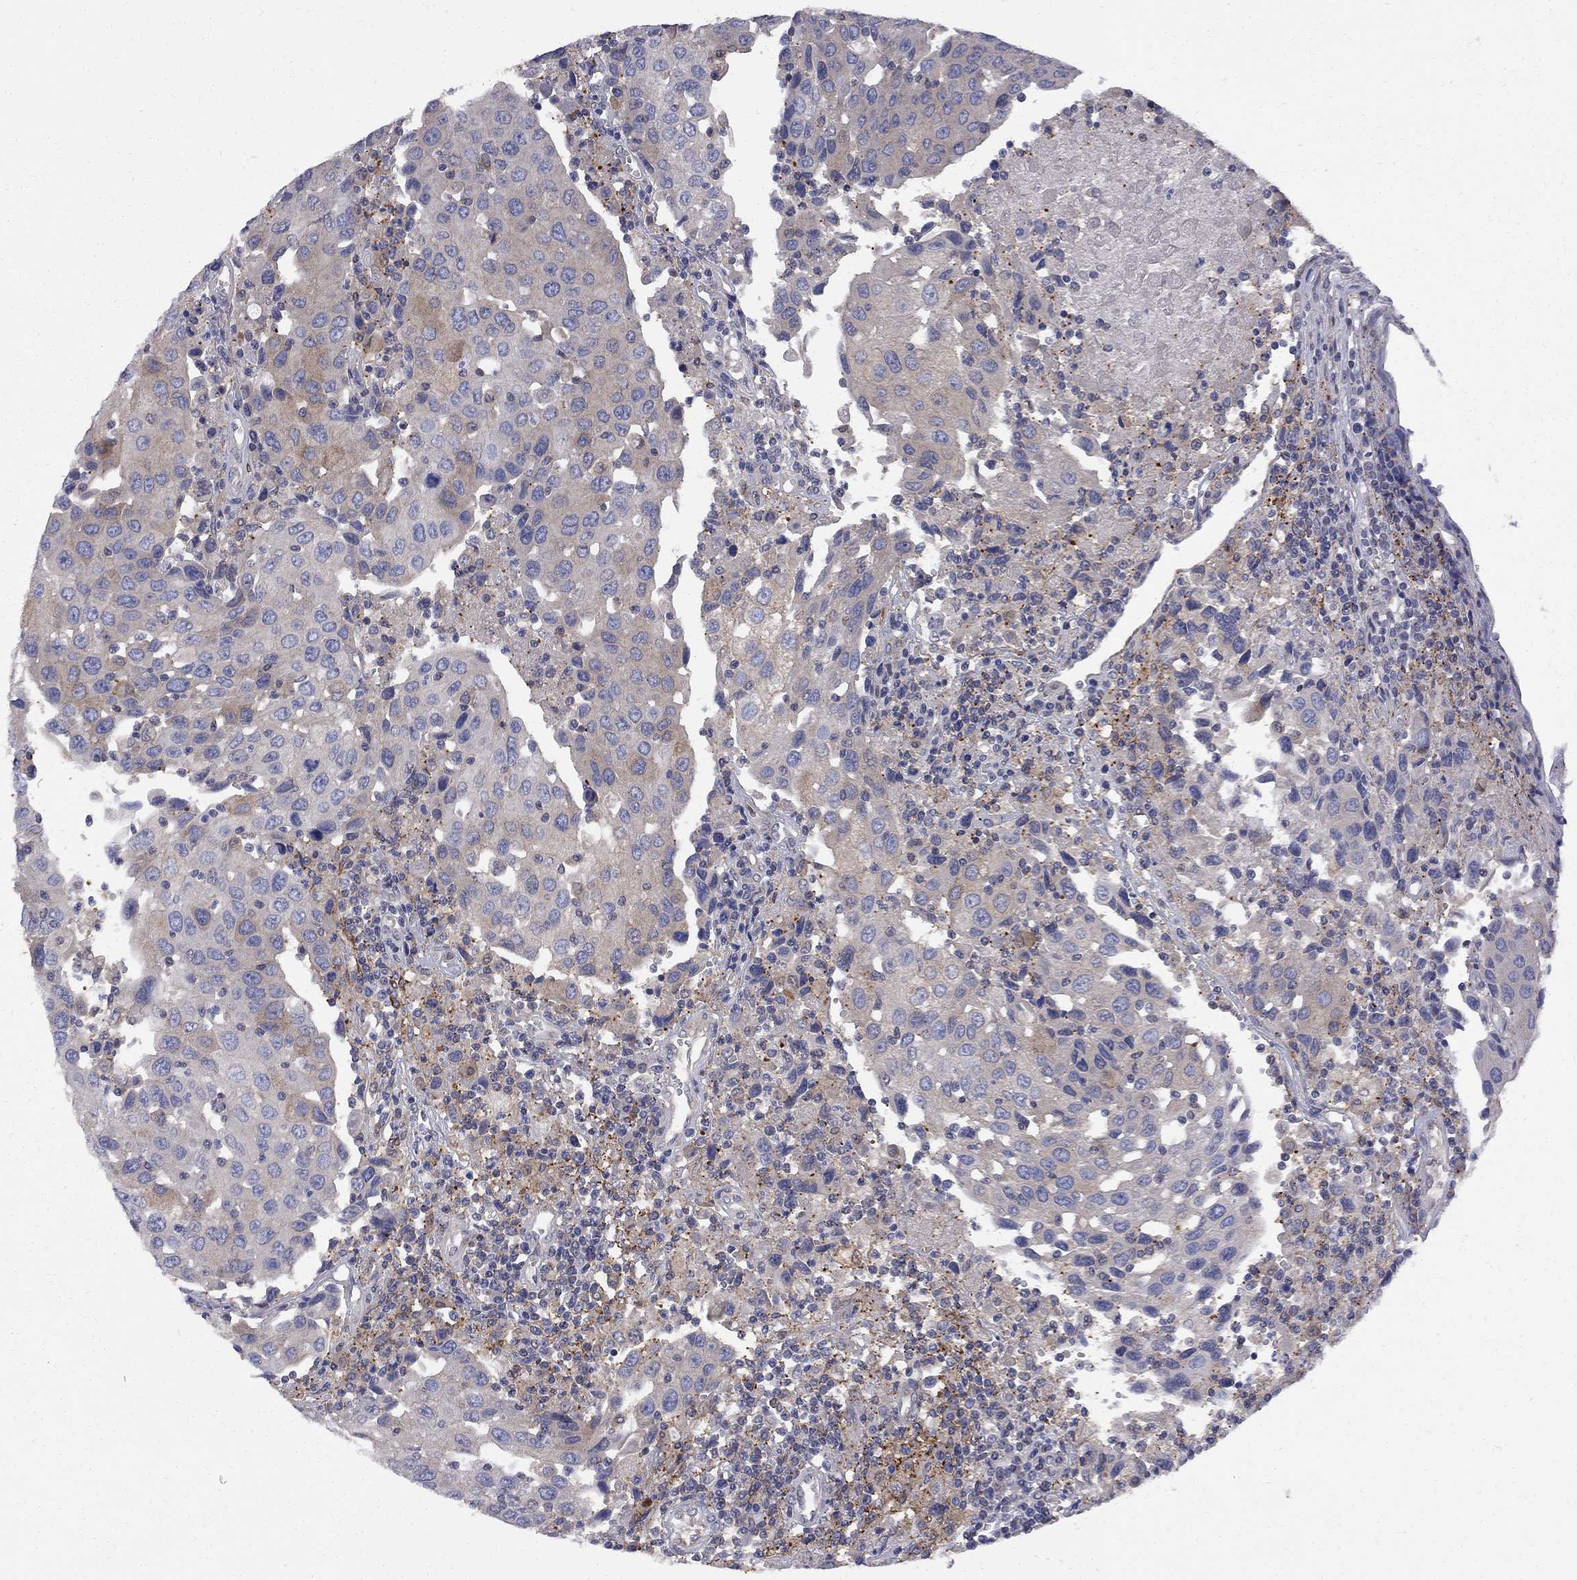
{"staining": {"intensity": "weak", "quantity": "<25%", "location": "cytoplasmic/membranous"}, "tissue": "urothelial cancer", "cell_type": "Tumor cells", "image_type": "cancer", "snomed": [{"axis": "morphology", "description": "Urothelial carcinoma, High grade"}, {"axis": "topography", "description": "Urinary bladder"}], "caption": "Tumor cells show no significant protein positivity in urothelial cancer. (Stains: DAB immunohistochemistry (IHC) with hematoxylin counter stain, Microscopy: brightfield microscopy at high magnification).", "gene": "MTHFR", "patient": {"sex": "female", "age": 85}}